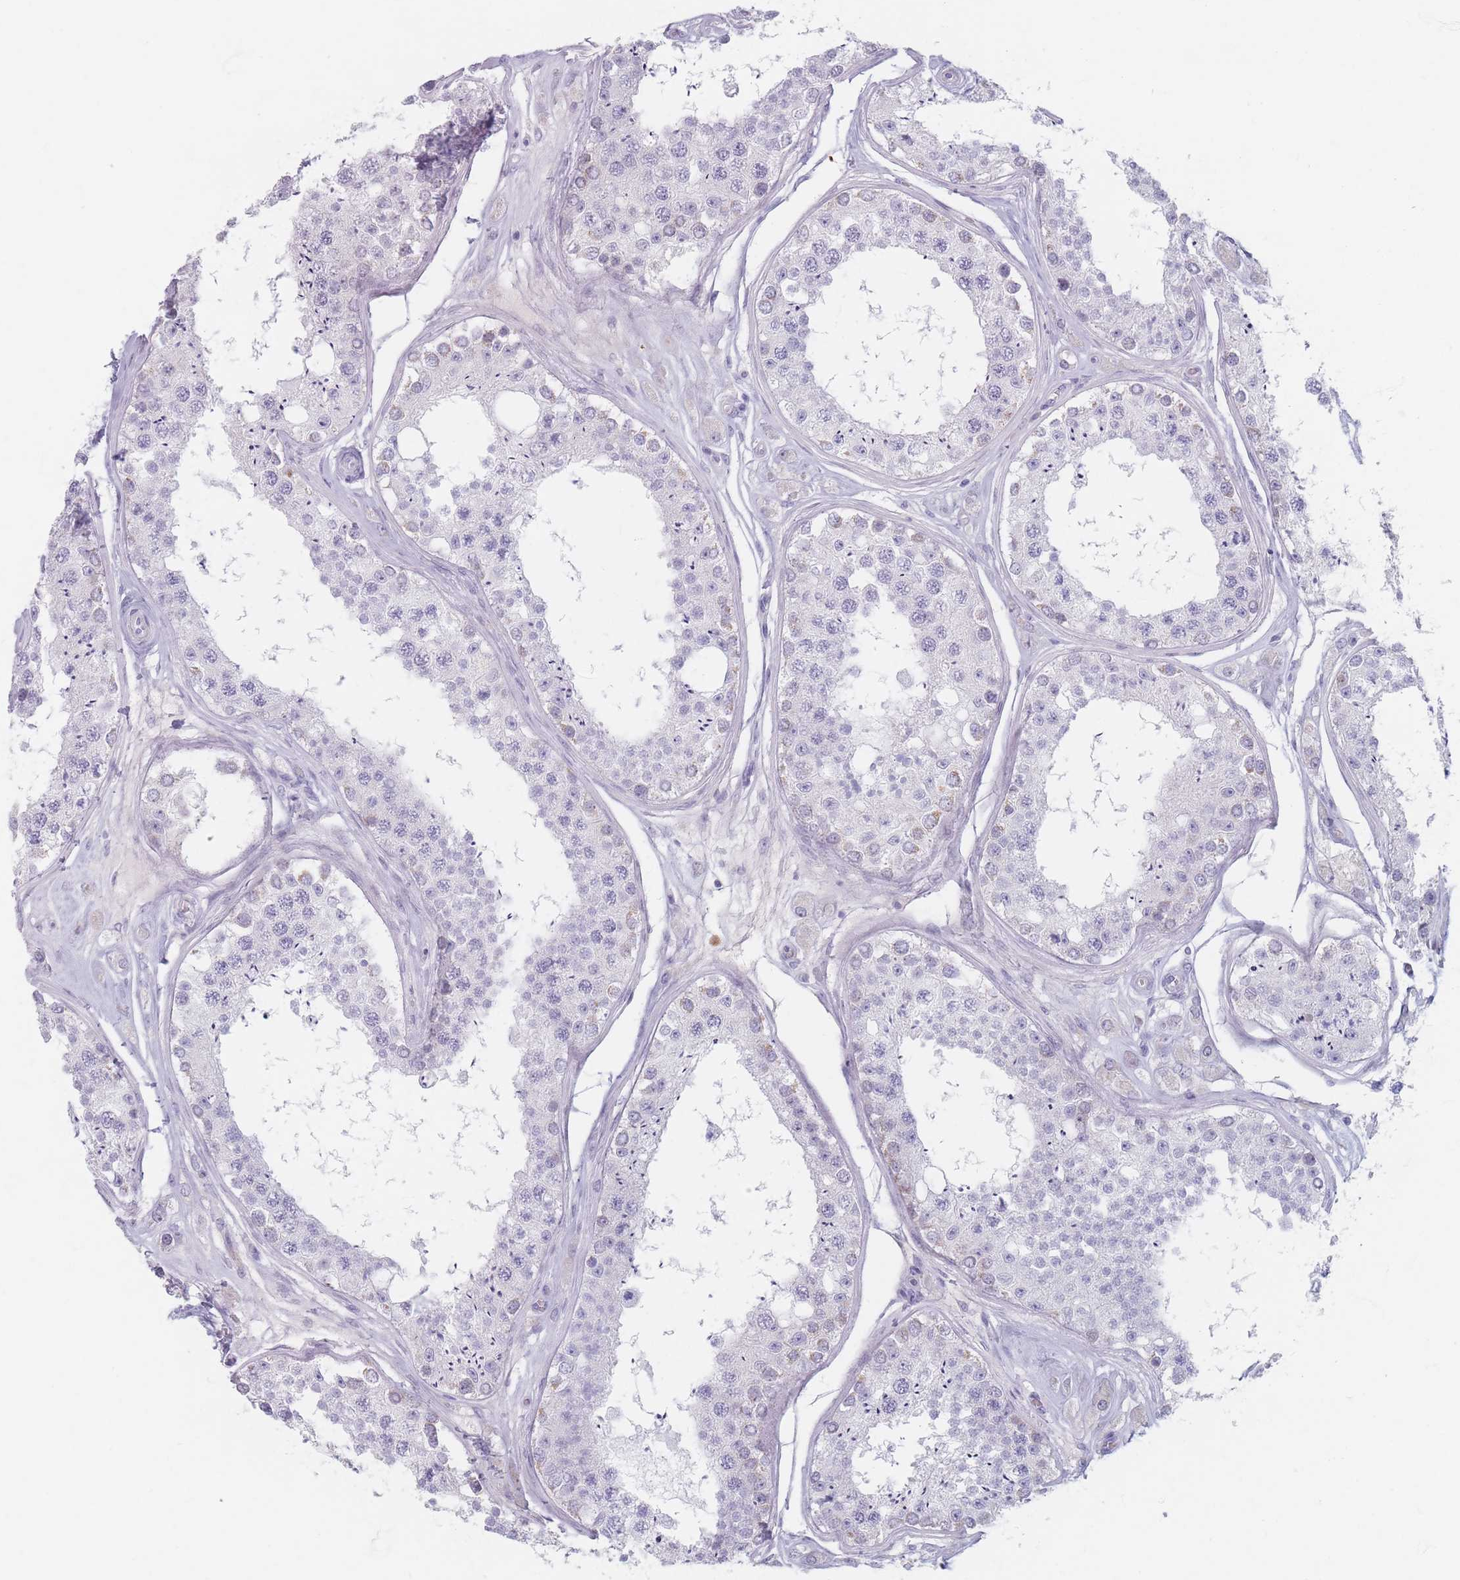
{"staining": {"intensity": "negative", "quantity": "none", "location": "none"}, "tissue": "testis", "cell_type": "Cells in seminiferous ducts", "image_type": "normal", "snomed": [{"axis": "morphology", "description": "Normal tissue, NOS"}, {"axis": "topography", "description": "Testis"}], "caption": "This is an IHC image of unremarkable human testis. There is no expression in cells in seminiferous ducts.", "gene": "PIGM", "patient": {"sex": "male", "age": 25}}